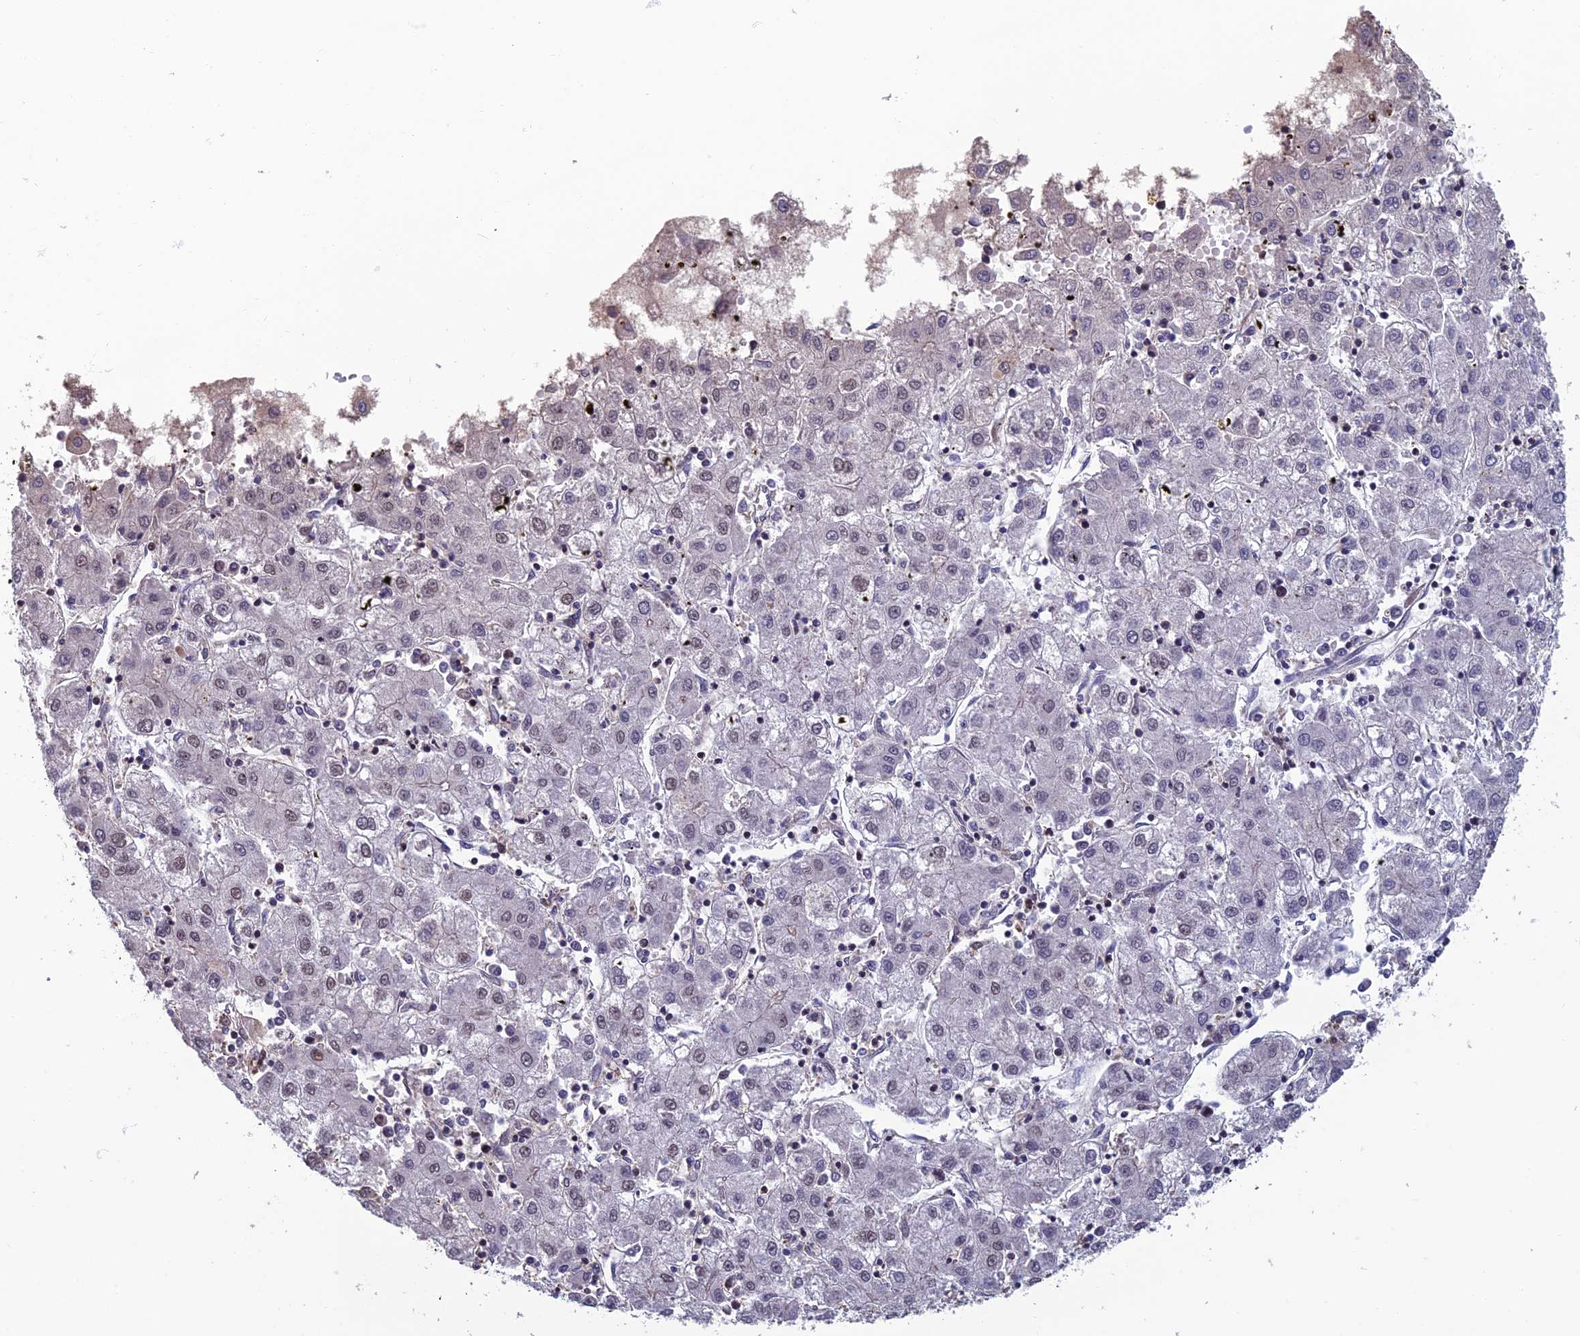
{"staining": {"intensity": "negative", "quantity": "none", "location": "none"}, "tissue": "liver cancer", "cell_type": "Tumor cells", "image_type": "cancer", "snomed": [{"axis": "morphology", "description": "Carcinoma, Hepatocellular, NOS"}, {"axis": "topography", "description": "Liver"}], "caption": "High power microscopy histopathology image of an IHC histopathology image of liver cancer, revealing no significant staining in tumor cells.", "gene": "CCDC183", "patient": {"sex": "male", "age": 72}}